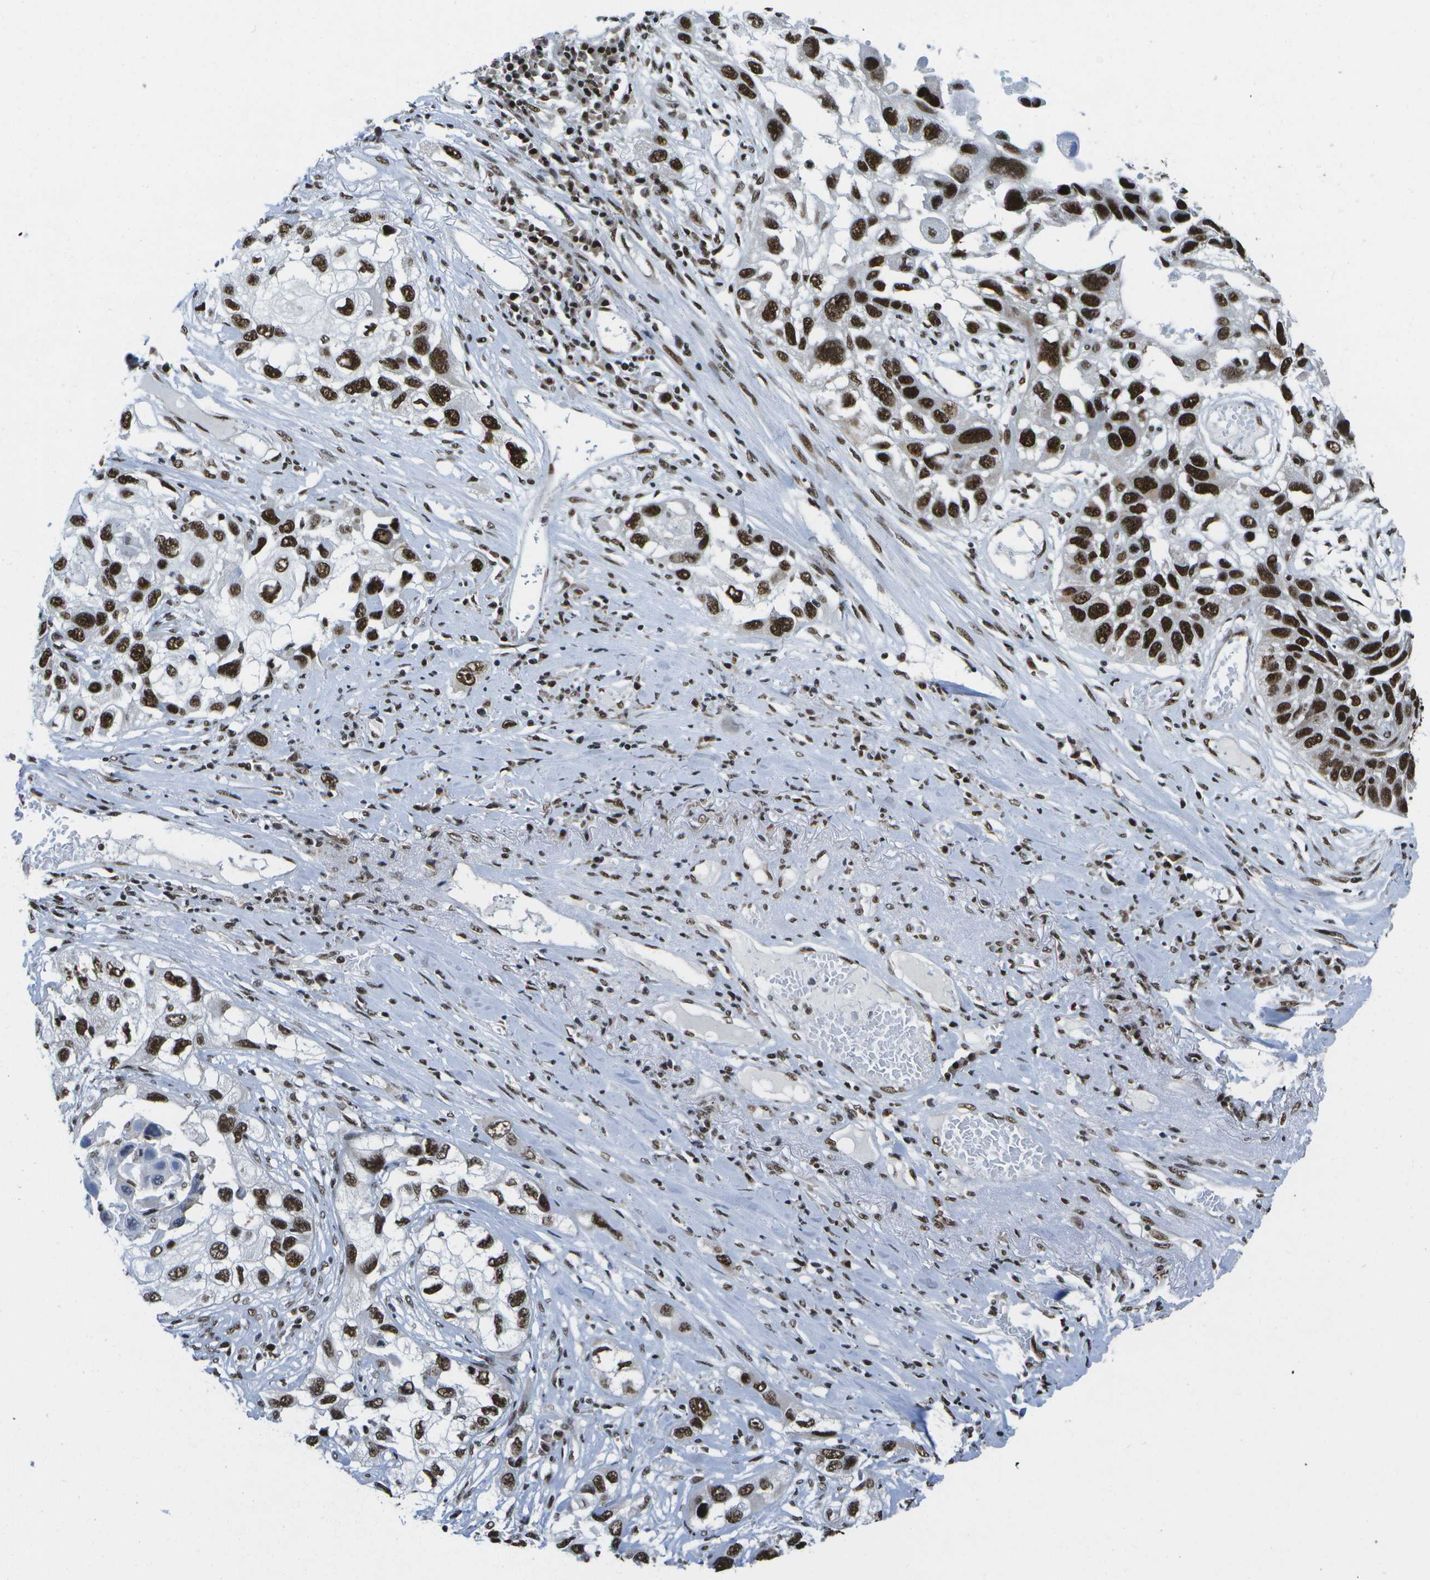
{"staining": {"intensity": "strong", "quantity": ">75%", "location": "nuclear"}, "tissue": "lung cancer", "cell_type": "Tumor cells", "image_type": "cancer", "snomed": [{"axis": "morphology", "description": "Squamous cell carcinoma, NOS"}, {"axis": "topography", "description": "Lung"}], "caption": "Tumor cells reveal high levels of strong nuclear positivity in about >75% of cells in human squamous cell carcinoma (lung).", "gene": "NSRP1", "patient": {"sex": "male", "age": 71}}